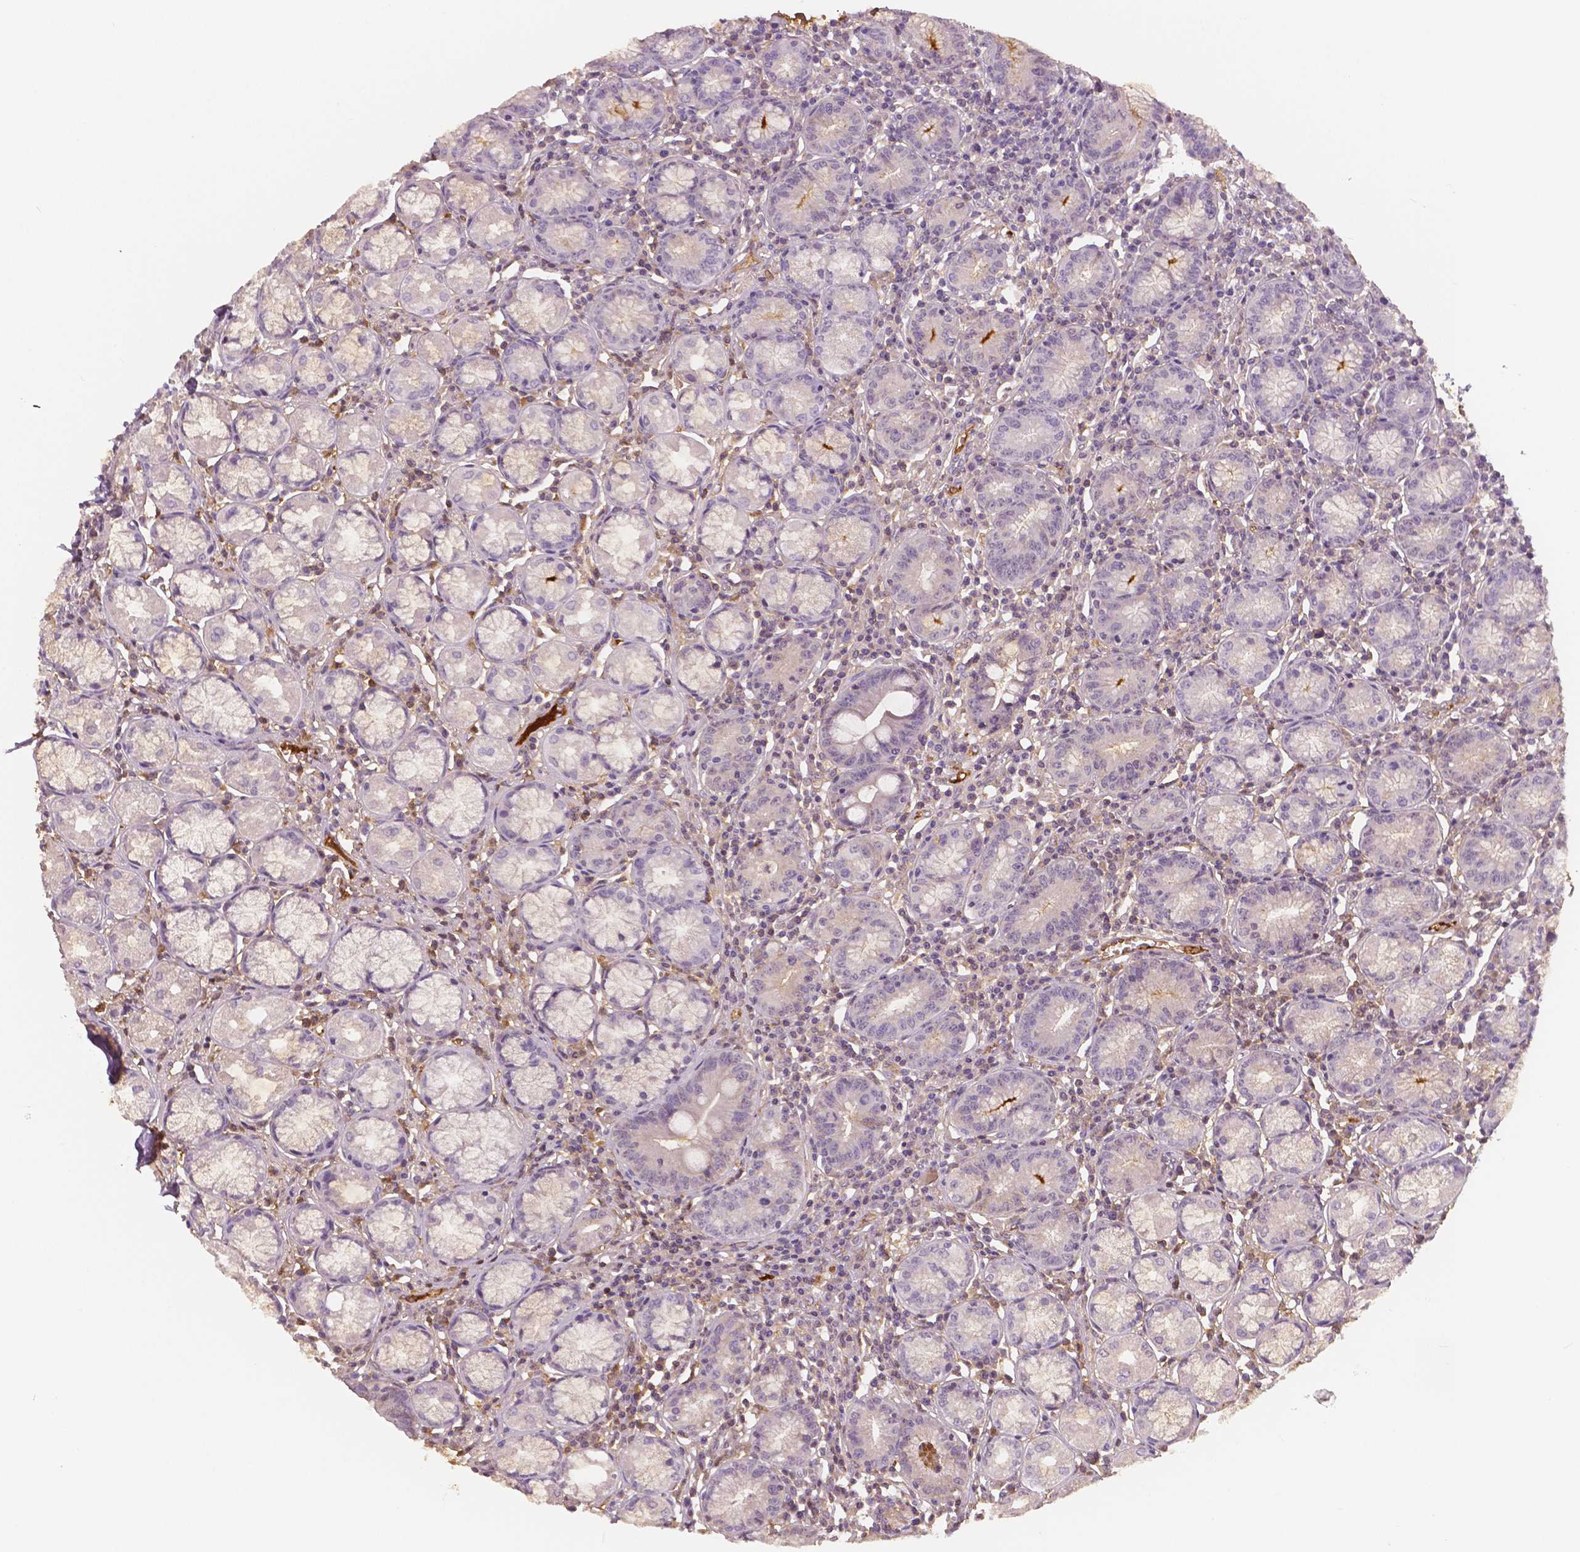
{"staining": {"intensity": "negative", "quantity": "none", "location": "none"}, "tissue": "stomach", "cell_type": "Glandular cells", "image_type": "normal", "snomed": [{"axis": "morphology", "description": "Normal tissue, NOS"}, {"axis": "topography", "description": "Stomach"}], "caption": "DAB (3,3'-diaminobenzidine) immunohistochemical staining of unremarkable stomach displays no significant staining in glandular cells. (DAB (3,3'-diaminobenzidine) IHC visualized using brightfield microscopy, high magnification).", "gene": "APOA4", "patient": {"sex": "male", "age": 55}}